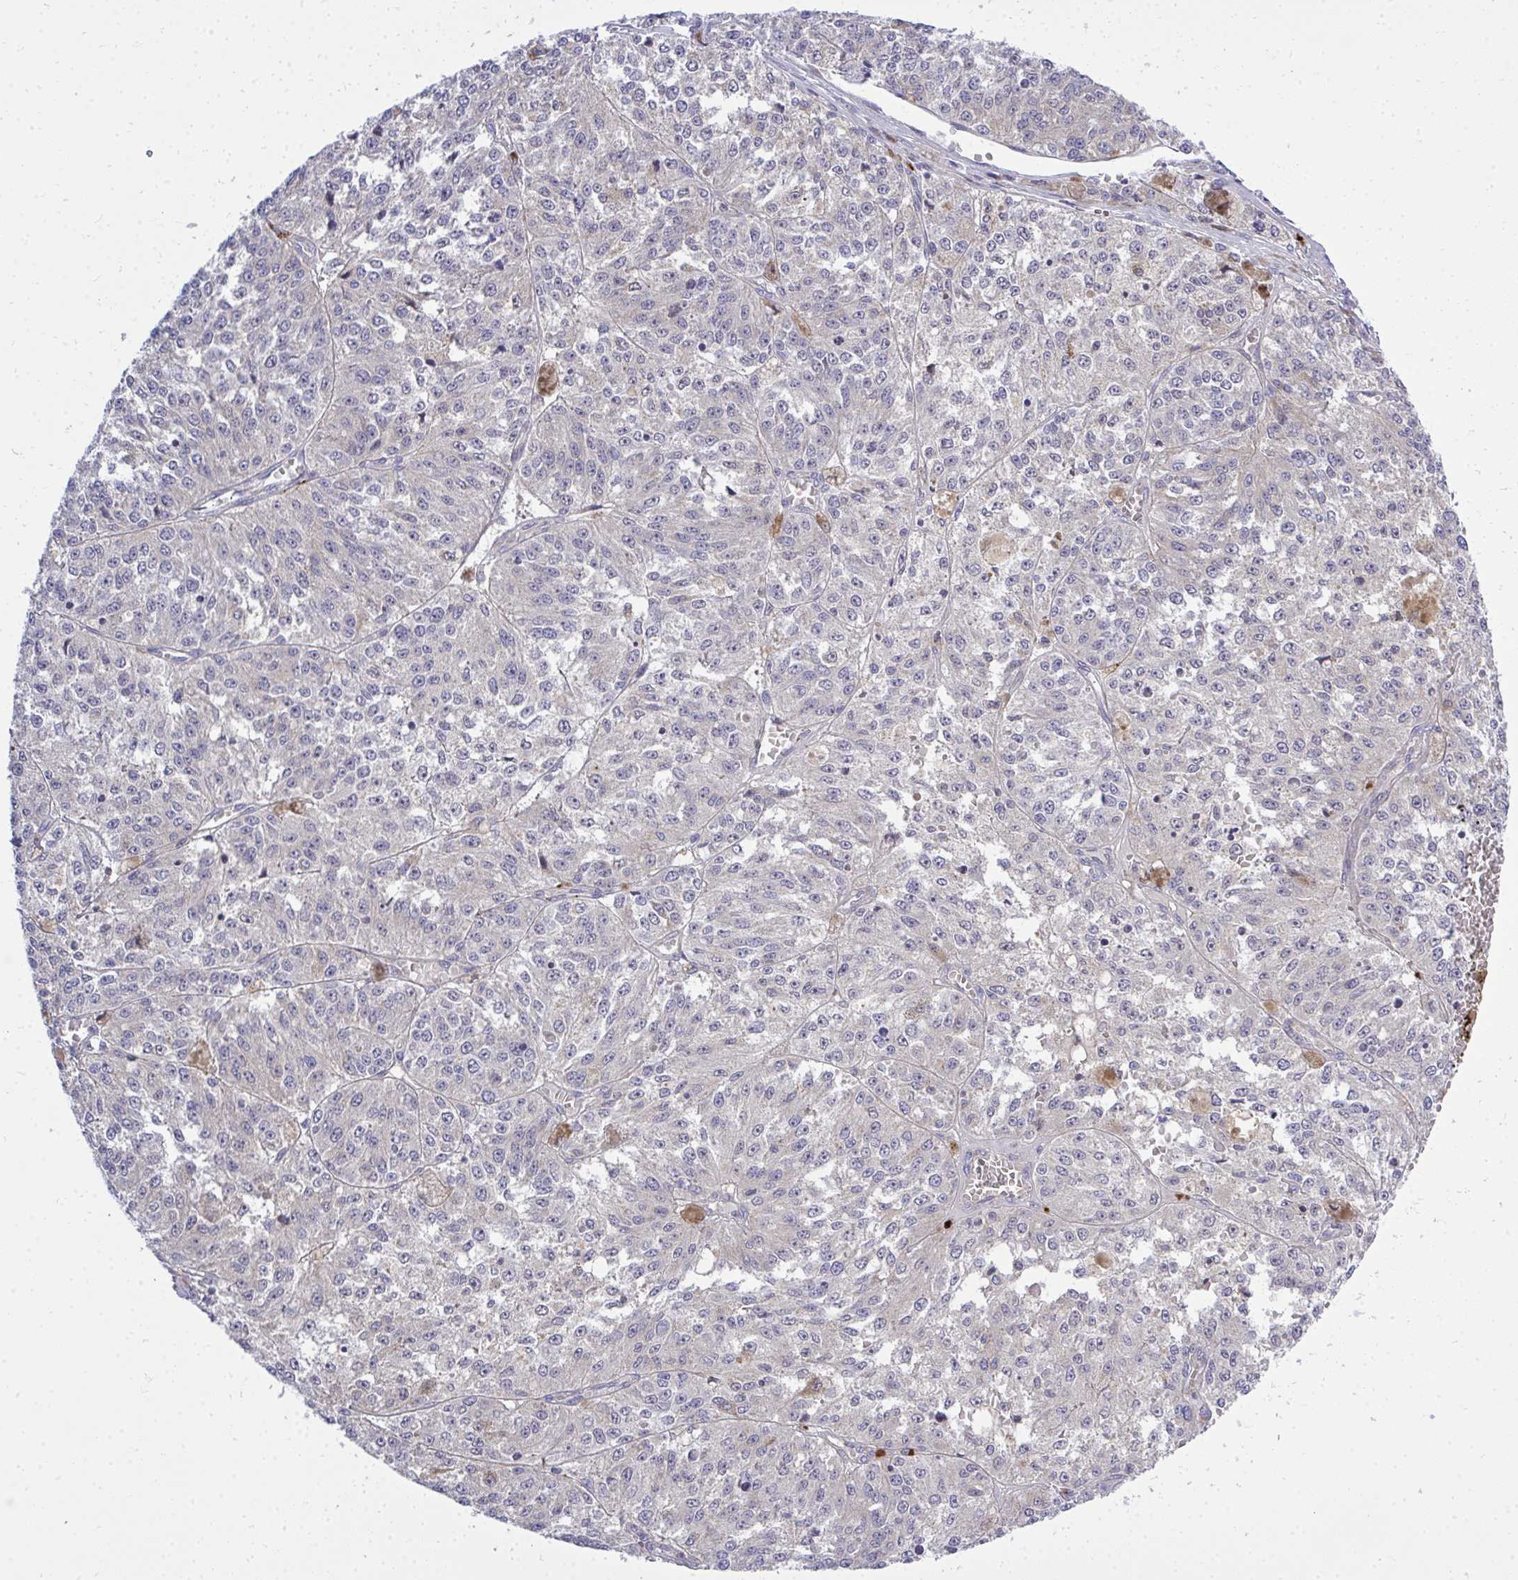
{"staining": {"intensity": "negative", "quantity": "none", "location": "none"}, "tissue": "melanoma", "cell_type": "Tumor cells", "image_type": "cancer", "snomed": [{"axis": "morphology", "description": "Malignant melanoma, Metastatic site"}, {"axis": "topography", "description": "Lymph node"}], "caption": "Malignant melanoma (metastatic site) stained for a protein using immunohistochemistry (IHC) demonstrates no positivity tumor cells.", "gene": "XAF1", "patient": {"sex": "female", "age": 64}}